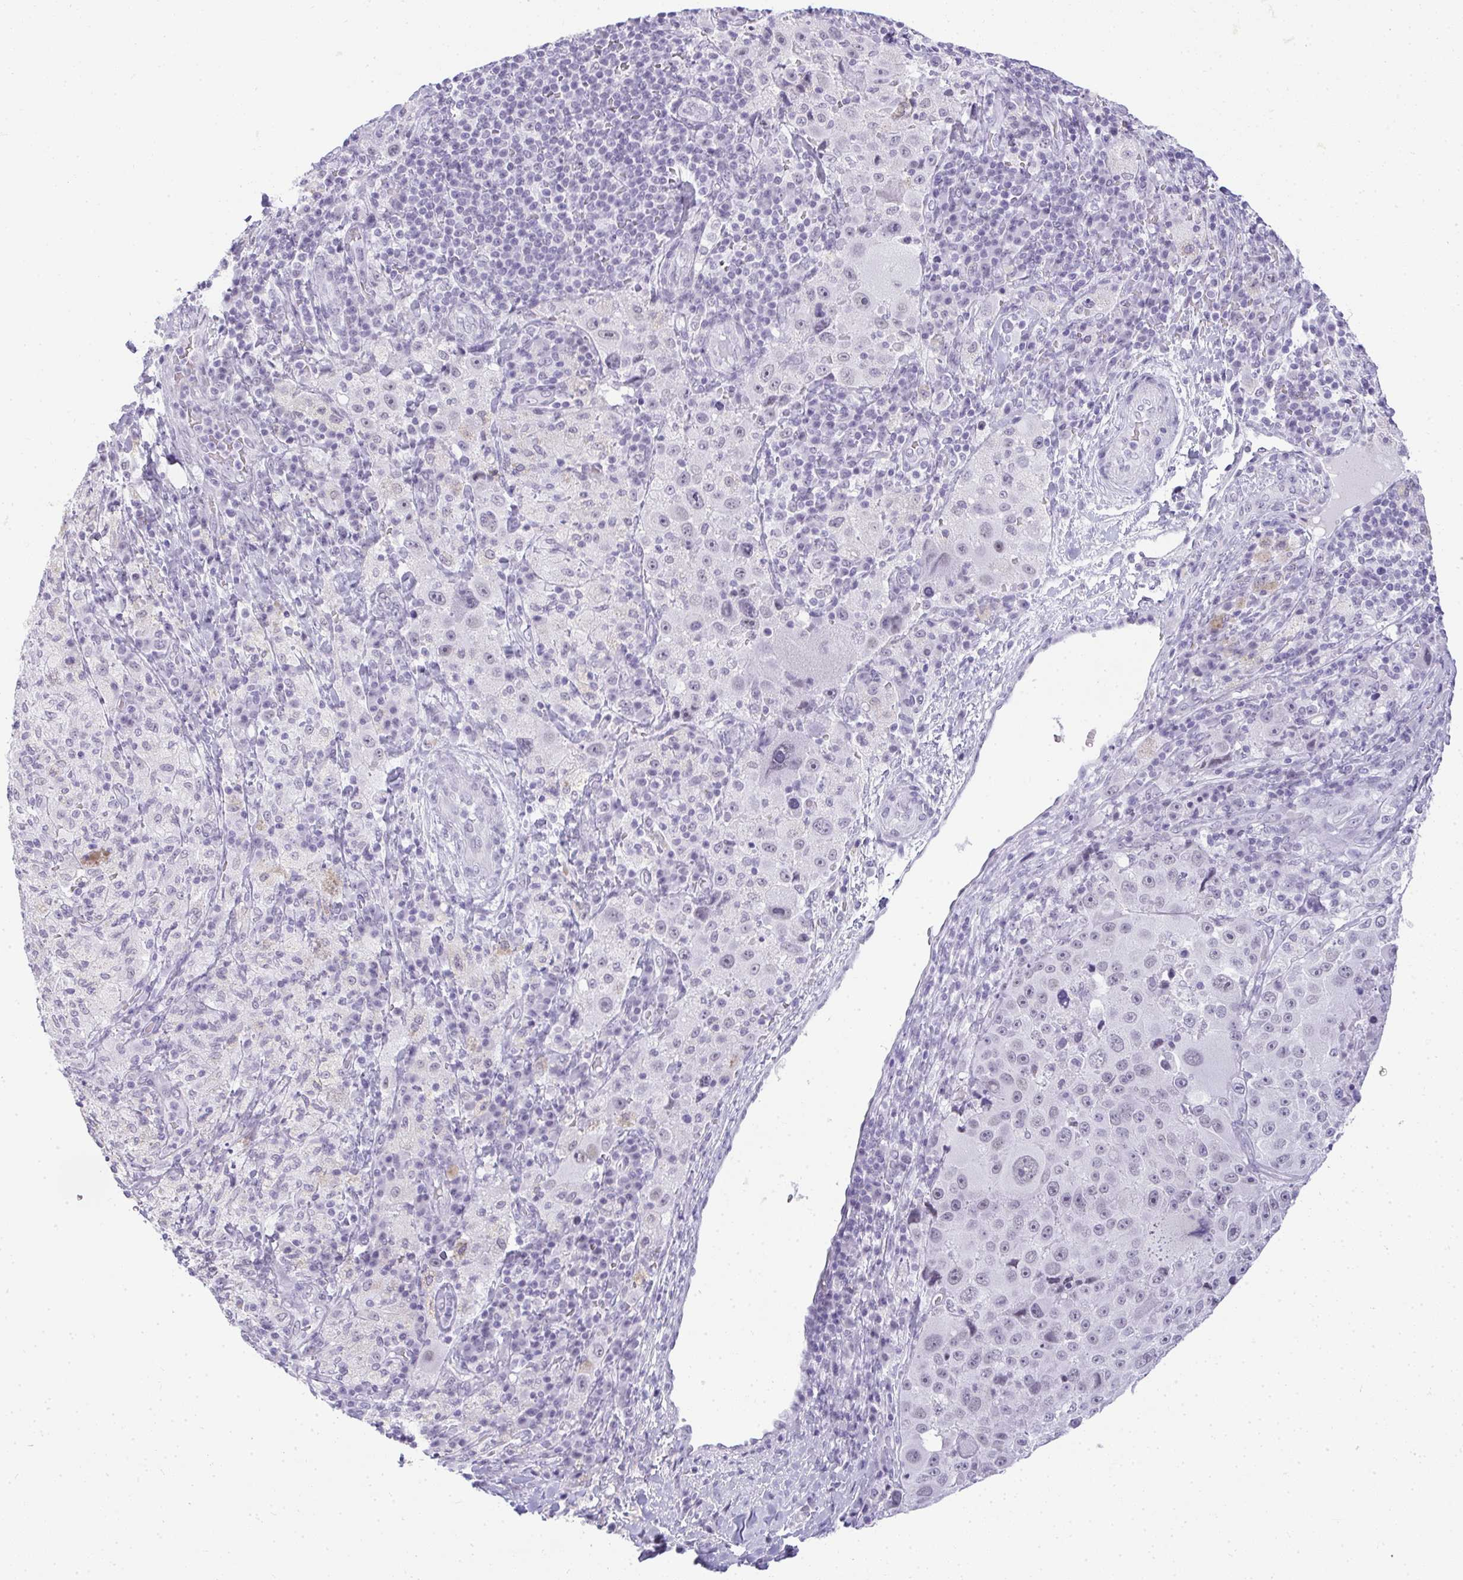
{"staining": {"intensity": "negative", "quantity": "none", "location": "none"}, "tissue": "melanoma", "cell_type": "Tumor cells", "image_type": "cancer", "snomed": [{"axis": "morphology", "description": "Malignant melanoma, Metastatic site"}, {"axis": "topography", "description": "Lymph node"}], "caption": "Immunohistochemistry (IHC) of melanoma shows no staining in tumor cells.", "gene": "PLA2G1B", "patient": {"sex": "male", "age": 62}}